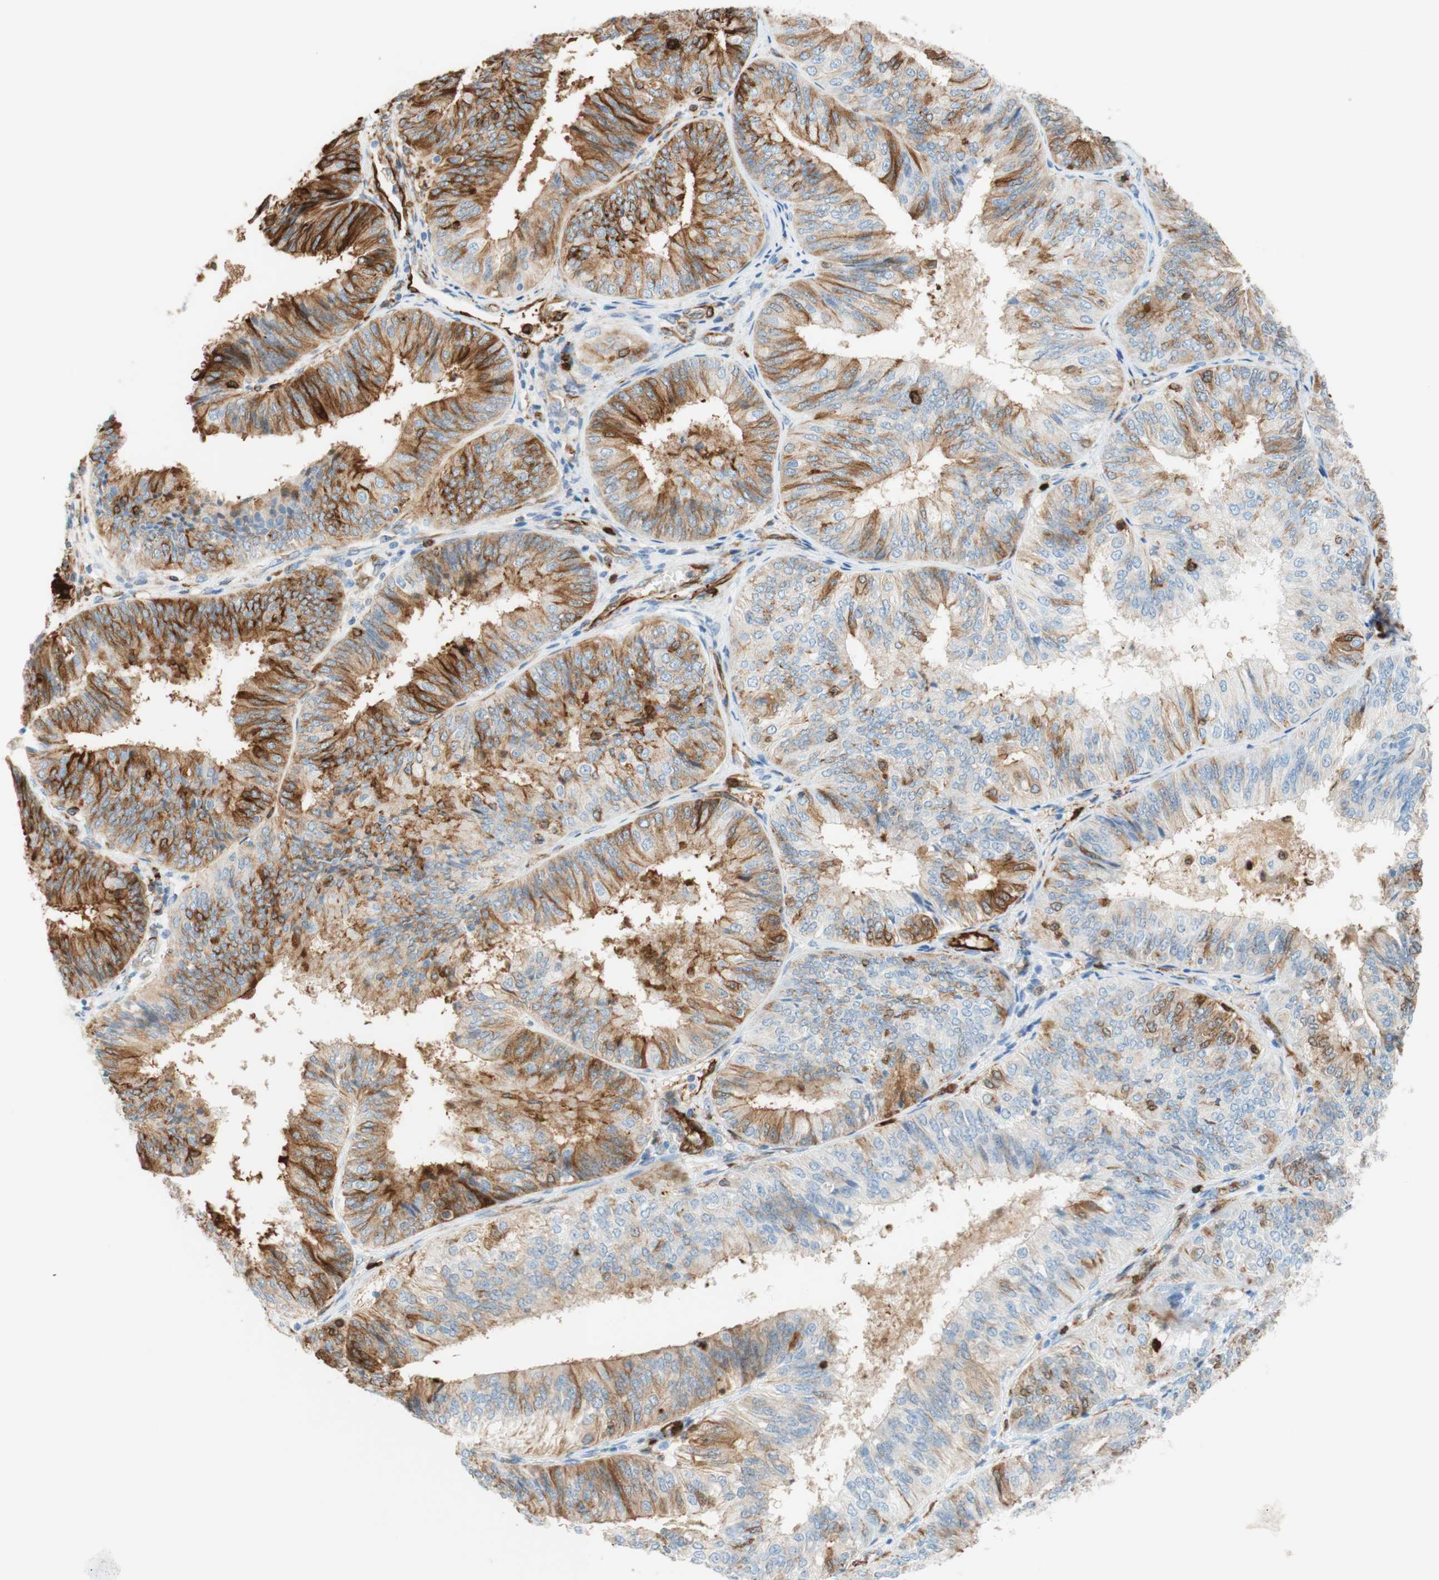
{"staining": {"intensity": "strong", "quantity": "<25%", "location": "cytoplasmic/membranous"}, "tissue": "endometrial cancer", "cell_type": "Tumor cells", "image_type": "cancer", "snomed": [{"axis": "morphology", "description": "Adenocarcinoma, NOS"}, {"axis": "topography", "description": "Endometrium"}], "caption": "A histopathology image of endometrial adenocarcinoma stained for a protein shows strong cytoplasmic/membranous brown staining in tumor cells.", "gene": "STMN1", "patient": {"sex": "female", "age": 58}}